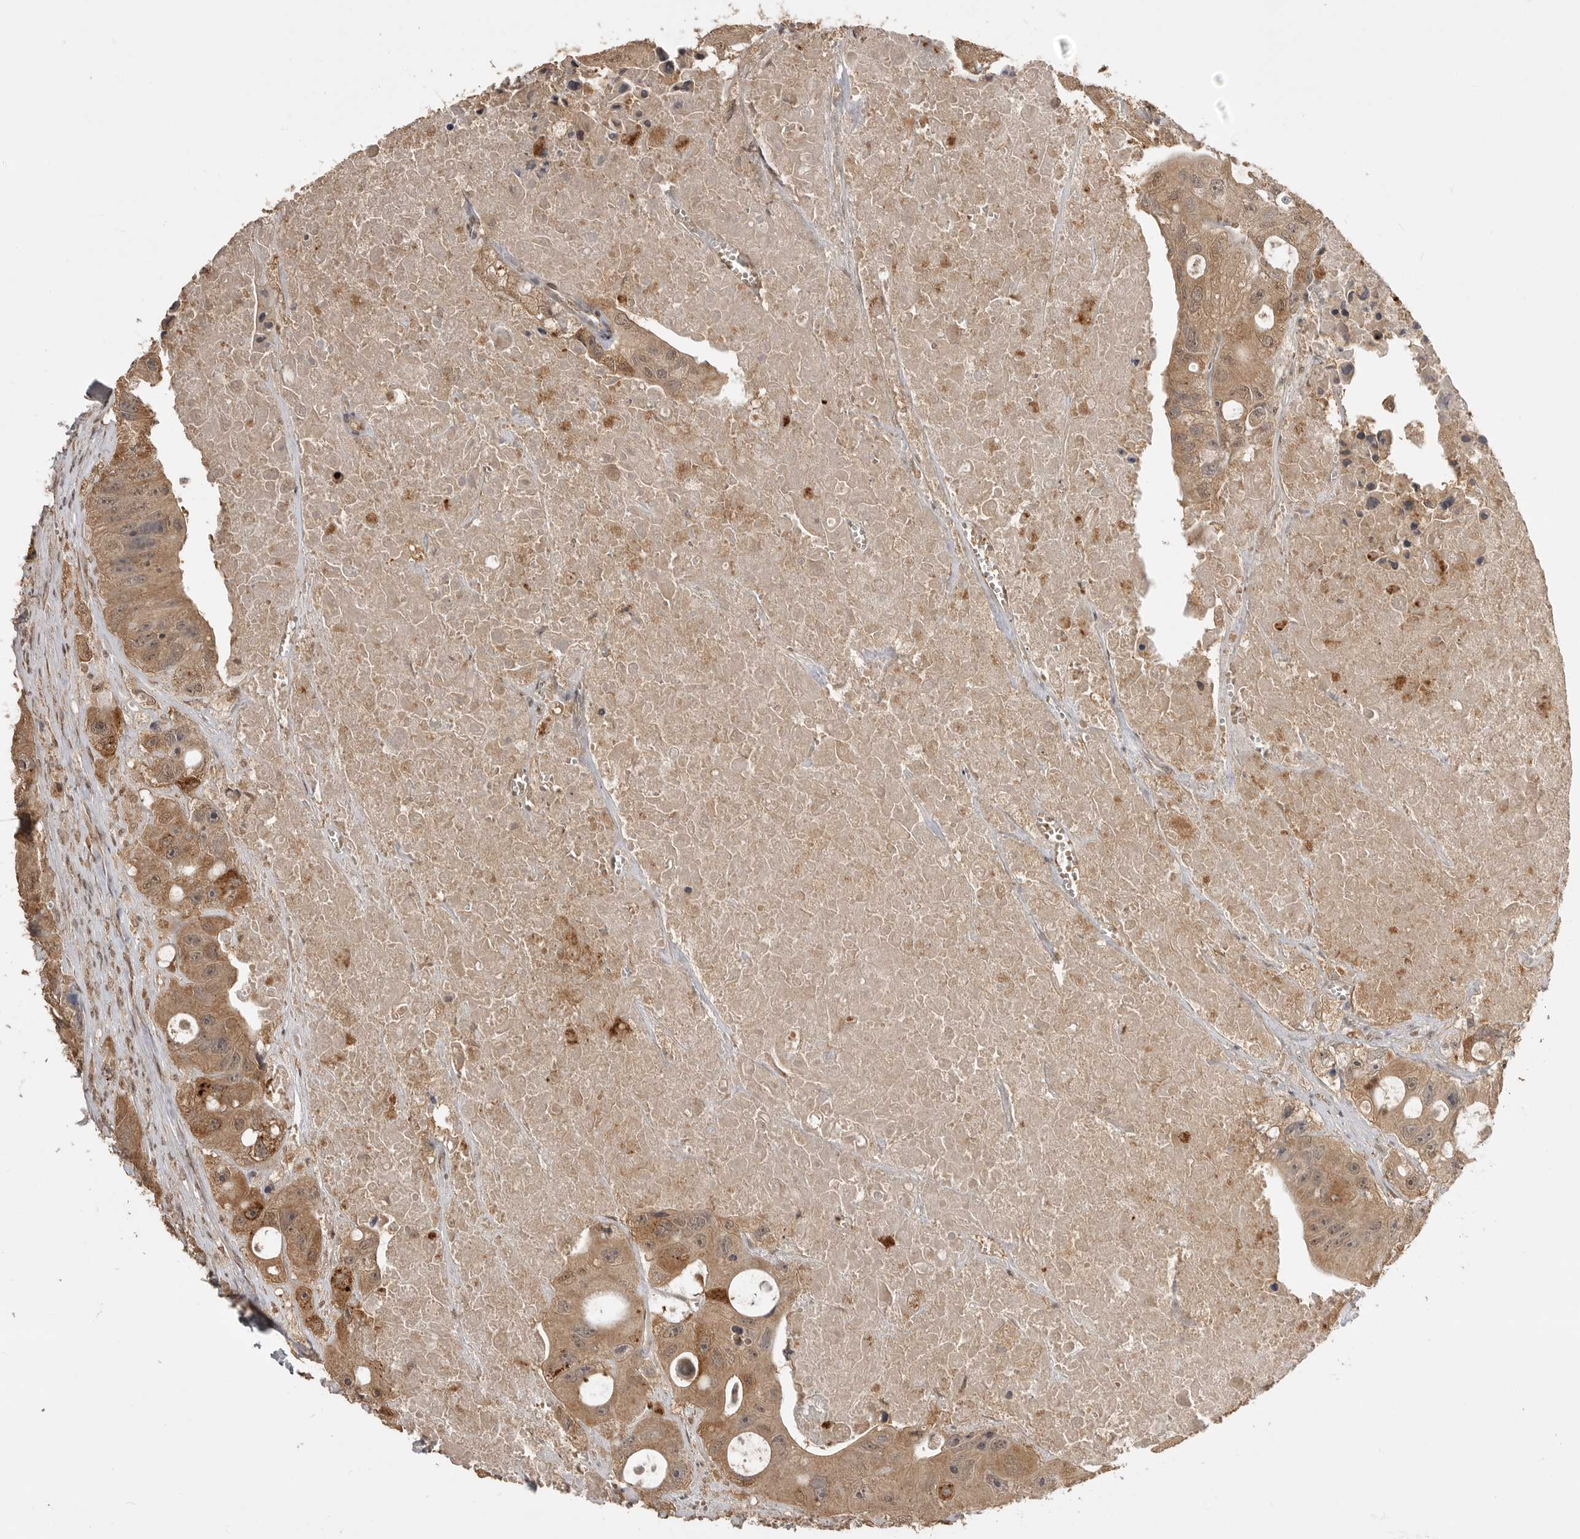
{"staining": {"intensity": "moderate", "quantity": ">75%", "location": "cytoplasmic/membranous"}, "tissue": "colorectal cancer", "cell_type": "Tumor cells", "image_type": "cancer", "snomed": [{"axis": "morphology", "description": "Adenocarcinoma, NOS"}, {"axis": "topography", "description": "Colon"}], "caption": "Tumor cells exhibit medium levels of moderate cytoplasmic/membranous positivity in approximately >75% of cells in adenocarcinoma (colorectal).", "gene": "ASPSCR1", "patient": {"sex": "female", "age": 46}}